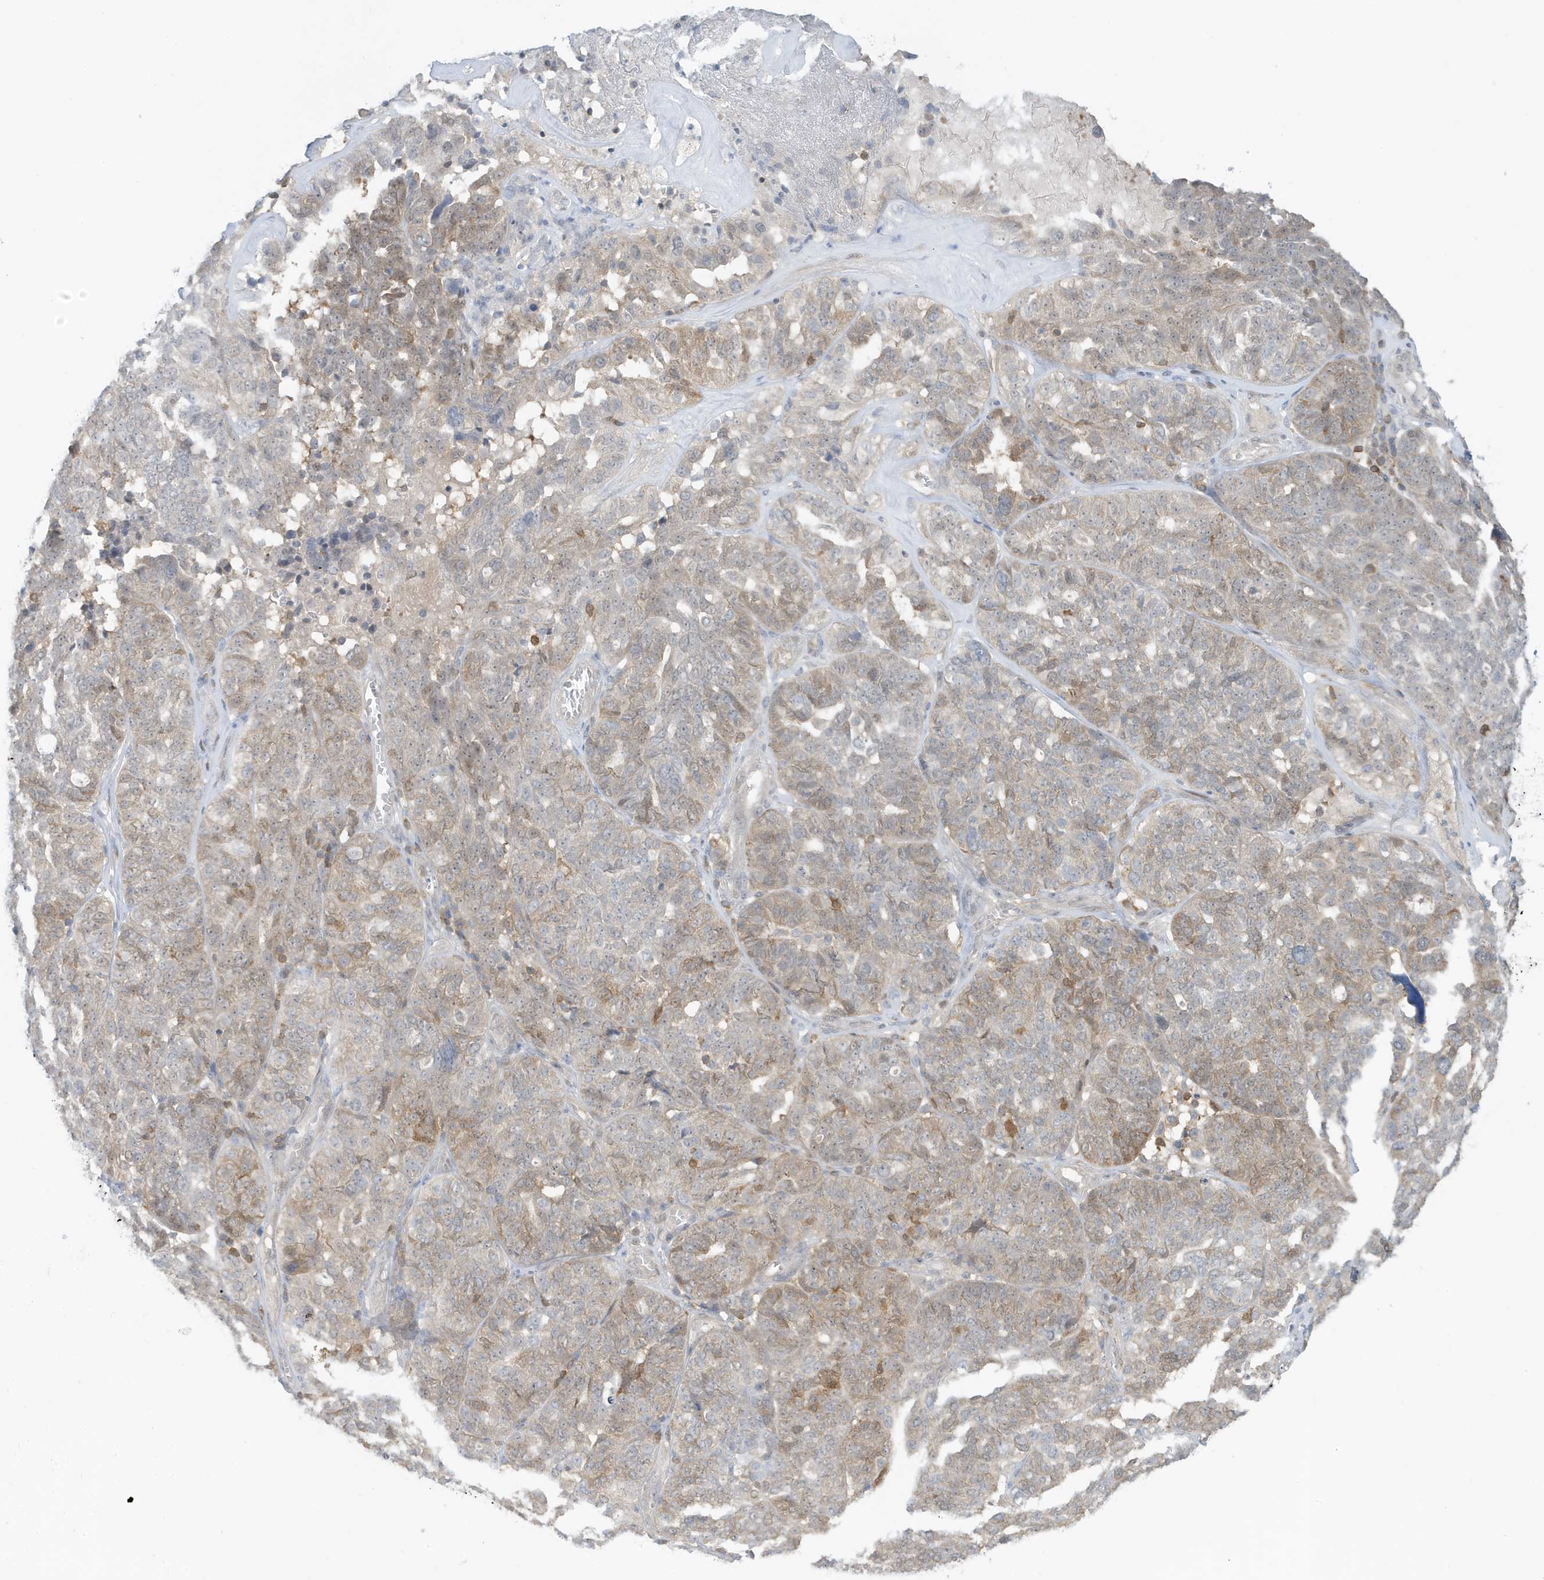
{"staining": {"intensity": "weak", "quantity": ">75%", "location": "cytoplasmic/membranous"}, "tissue": "ovarian cancer", "cell_type": "Tumor cells", "image_type": "cancer", "snomed": [{"axis": "morphology", "description": "Cystadenocarcinoma, serous, NOS"}, {"axis": "topography", "description": "Ovary"}], "caption": "Immunohistochemical staining of ovarian cancer (serous cystadenocarcinoma) reveals weak cytoplasmic/membranous protein positivity in approximately >75% of tumor cells.", "gene": "OGA", "patient": {"sex": "female", "age": 59}}